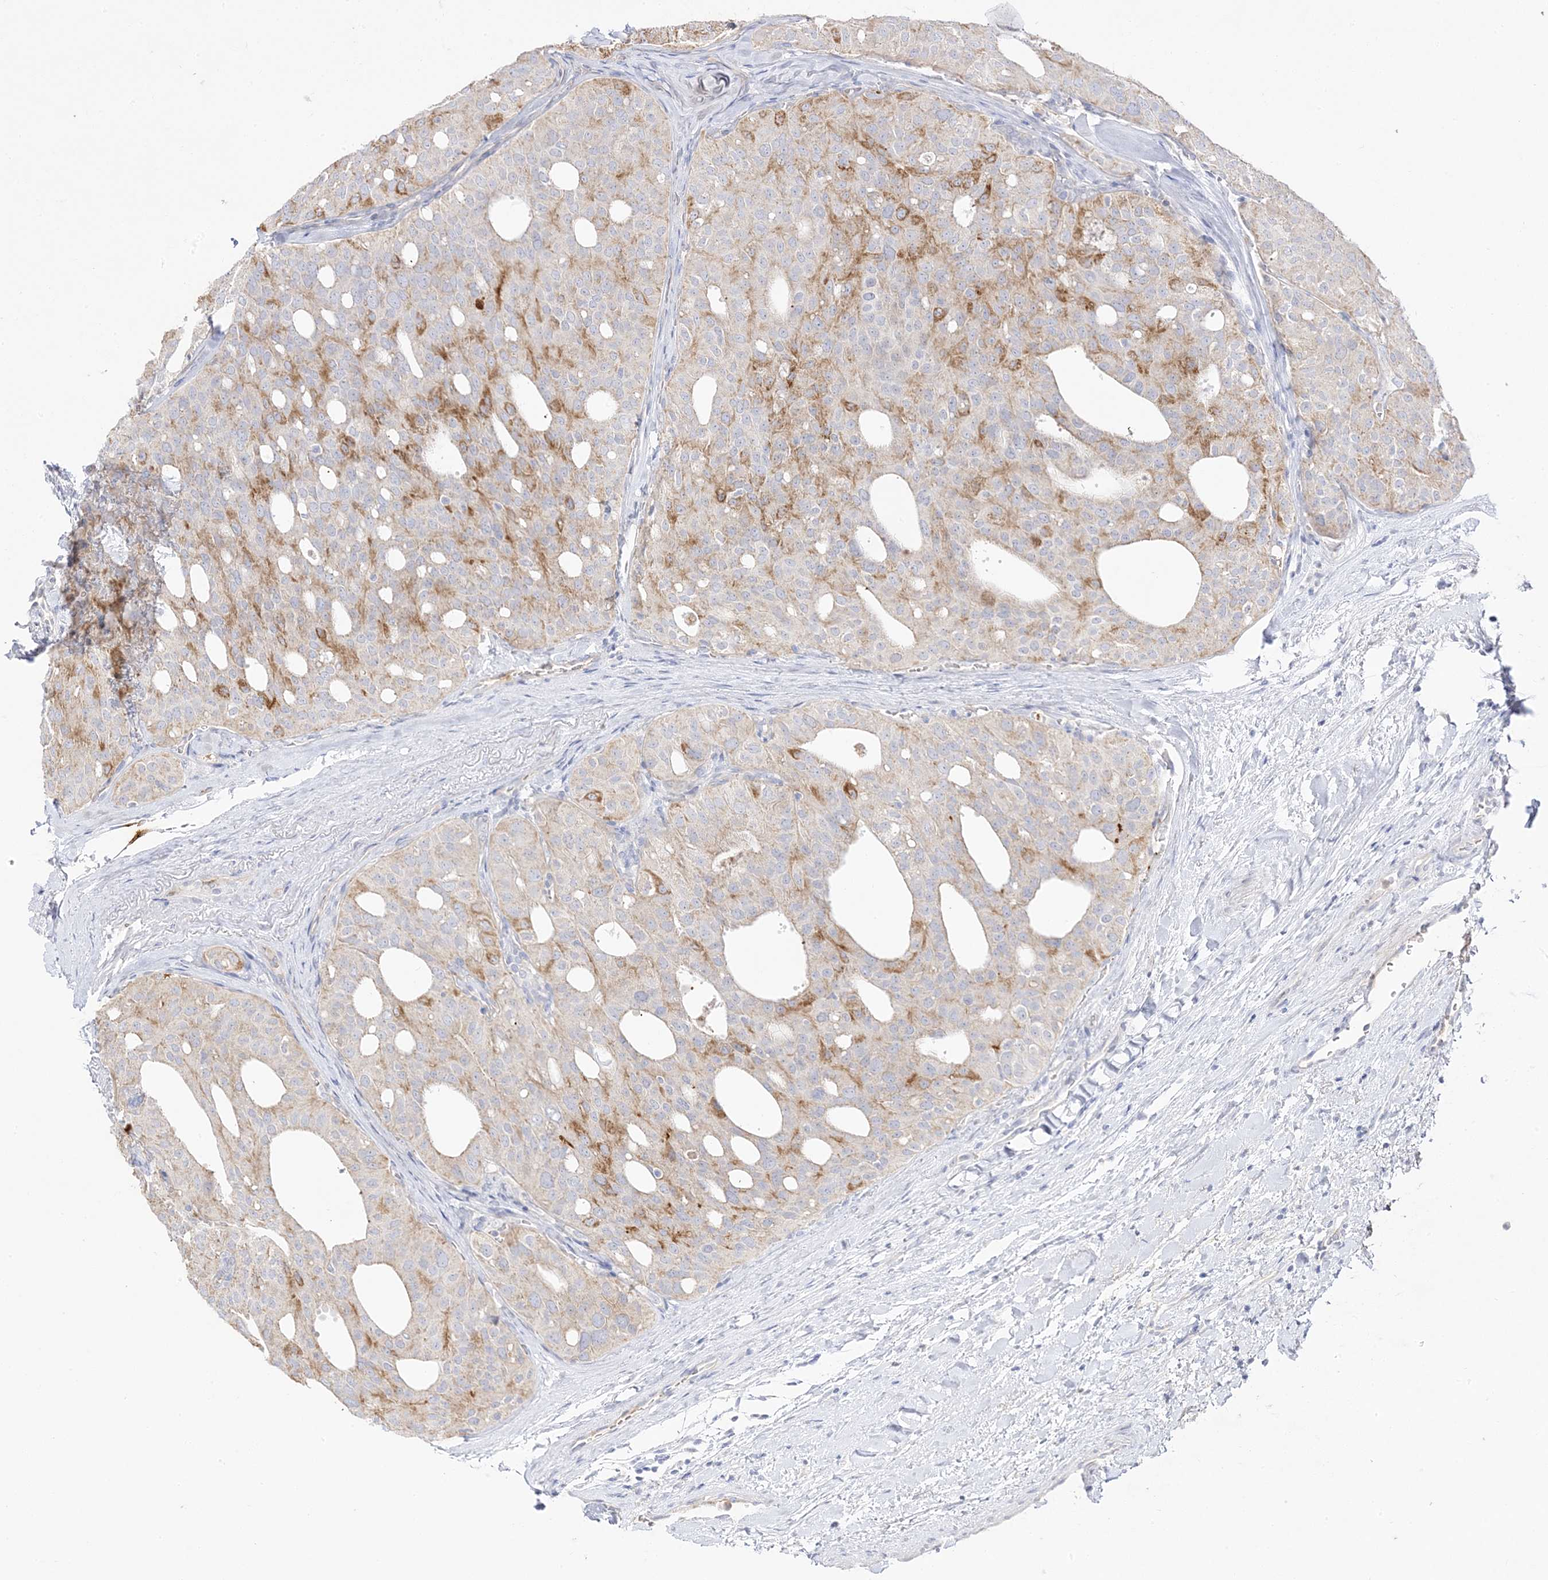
{"staining": {"intensity": "moderate", "quantity": "<25%", "location": "cytoplasmic/membranous"}, "tissue": "thyroid cancer", "cell_type": "Tumor cells", "image_type": "cancer", "snomed": [{"axis": "morphology", "description": "Follicular adenoma carcinoma, NOS"}, {"axis": "topography", "description": "Thyroid gland"}], "caption": "A brown stain highlights moderate cytoplasmic/membranous expression of a protein in human thyroid follicular adenoma carcinoma tumor cells.", "gene": "TRANK1", "patient": {"sex": "male", "age": 75}}